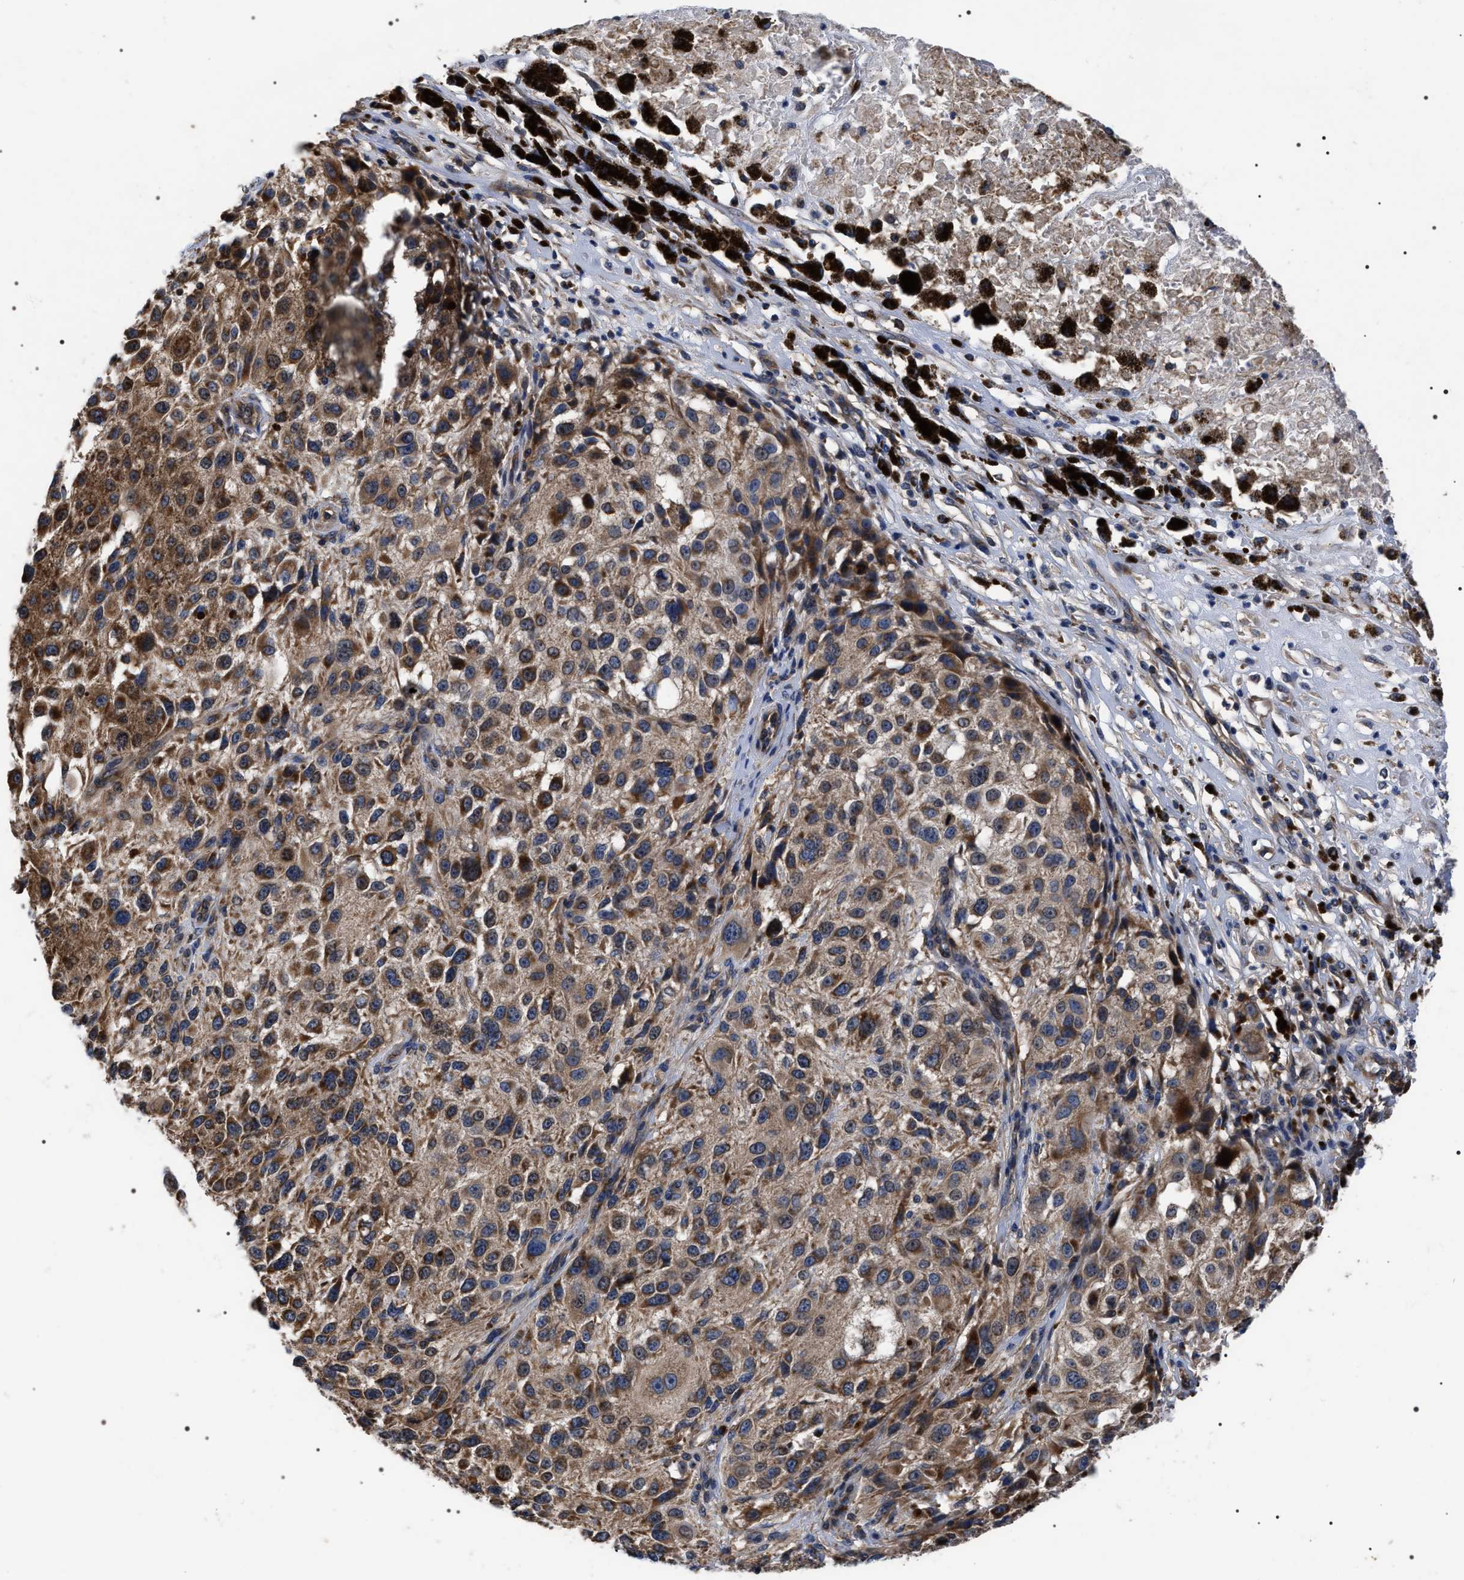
{"staining": {"intensity": "moderate", "quantity": ">75%", "location": "cytoplasmic/membranous"}, "tissue": "melanoma", "cell_type": "Tumor cells", "image_type": "cancer", "snomed": [{"axis": "morphology", "description": "Necrosis, NOS"}, {"axis": "morphology", "description": "Malignant melanoma, NOS"}, {"axis": "topography", "description": "Skin"}], "caption": "DAB (3,3'-diaminobenzidine) immunohistochemical staining of melanoma shows moderate cytoplasmic/membranous protein positivity in about >75% of tumor cells.", "gene": "MIS18A", "patient": {"sex": "female", "age": 87}}